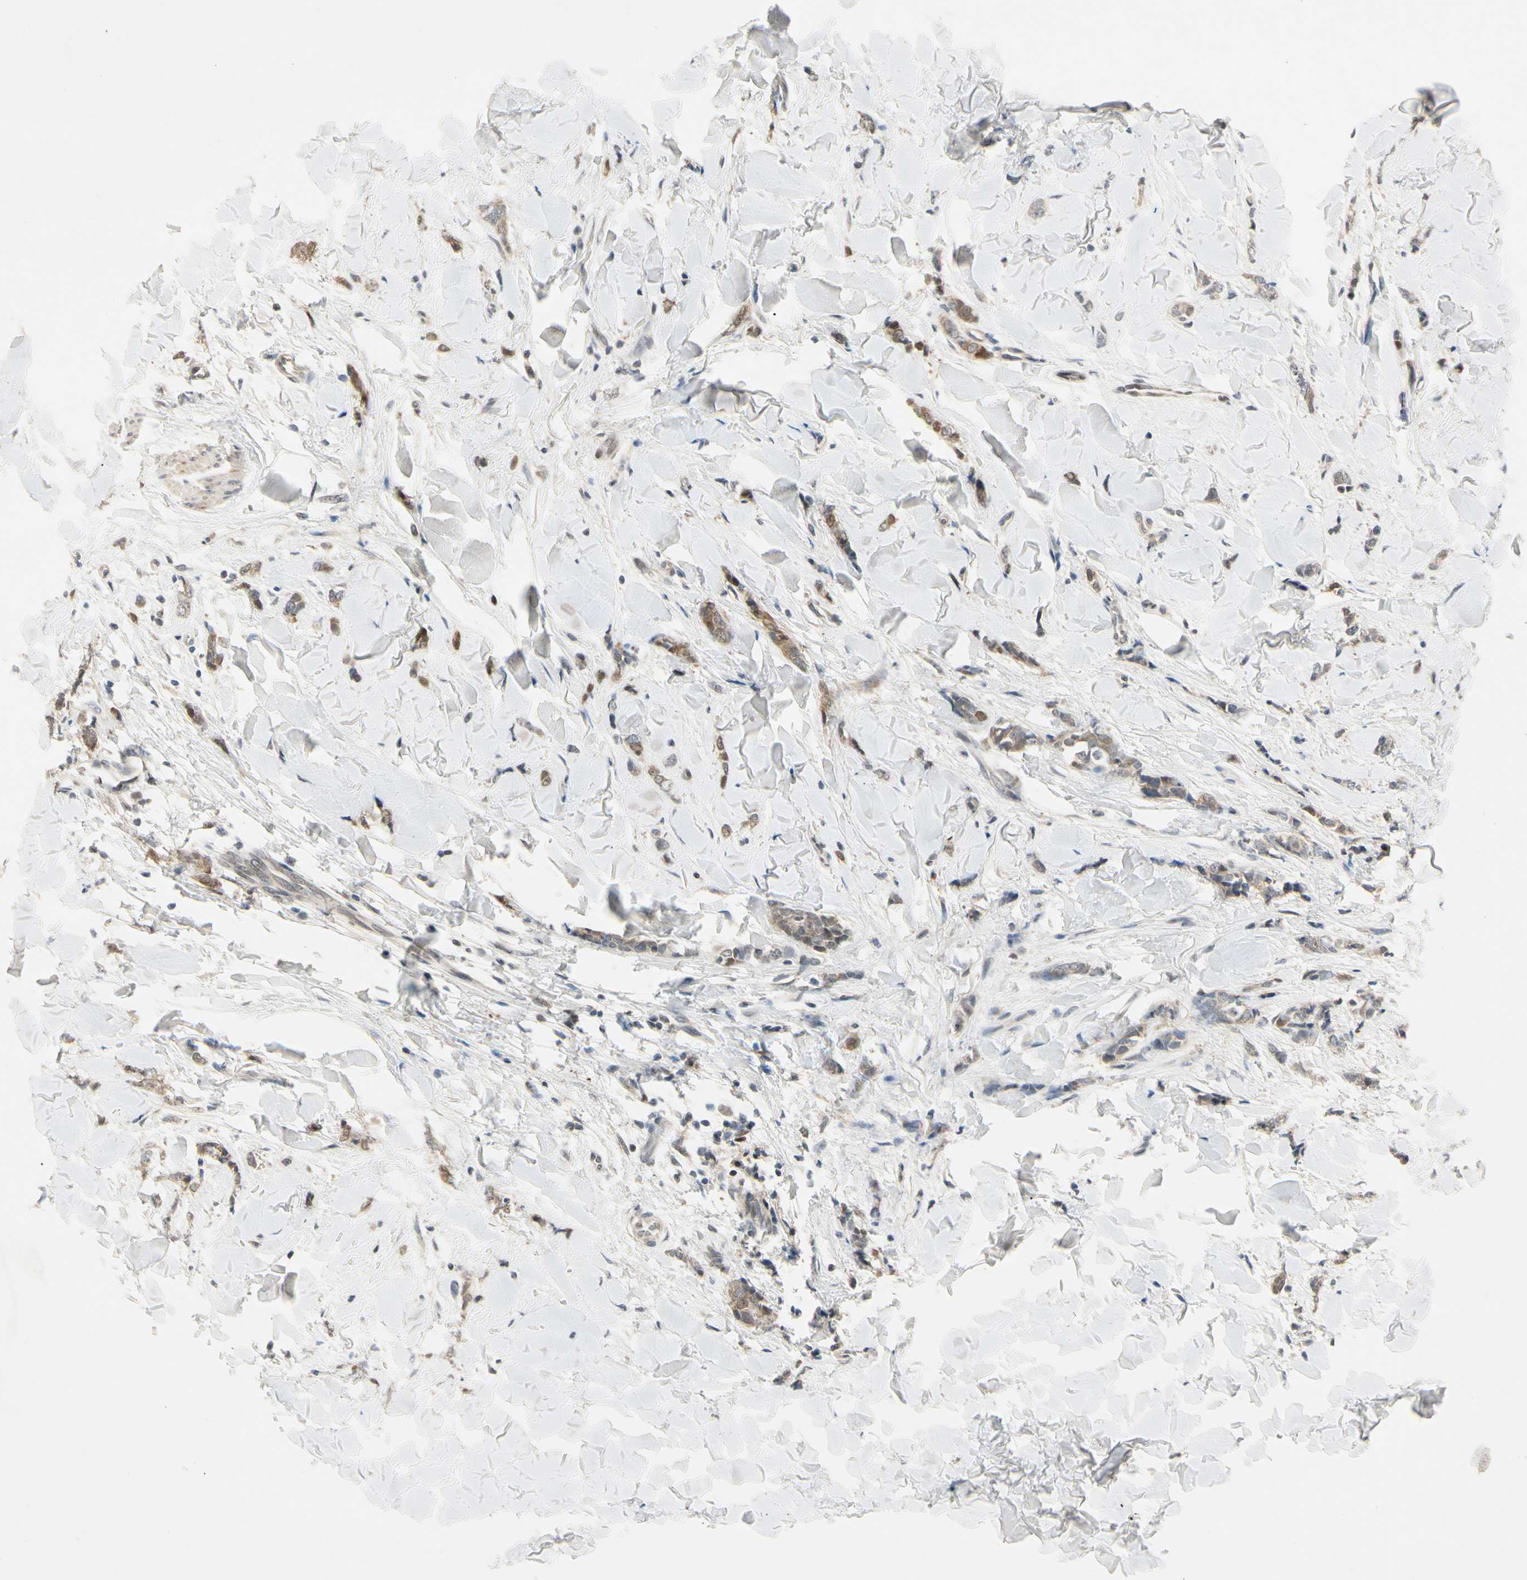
{"staining": {"intensity": "moderate", "quantity": "25%-75%", "location": "cytoplasmic/membranous"}, "tissue": "breast cancer", "cell_type": "Tumor cells", "image_type": "cancer", "snomed": [{"axis": "morphology", "description": "Lobular carcinoma"}, {"axis": "topography", "description": "Skin"}, {"axis": "topography", "description": "Breast"}], "caption": "Approximately 25%-75% of tumor cells in breast lobular carcinoma exhibit moderate cytoplasmic/membranous protein positivity as visualized by brown immunohistochemical staining.", "gene": "RIOX2", "patient": {"sex": "female", "age": 46}}